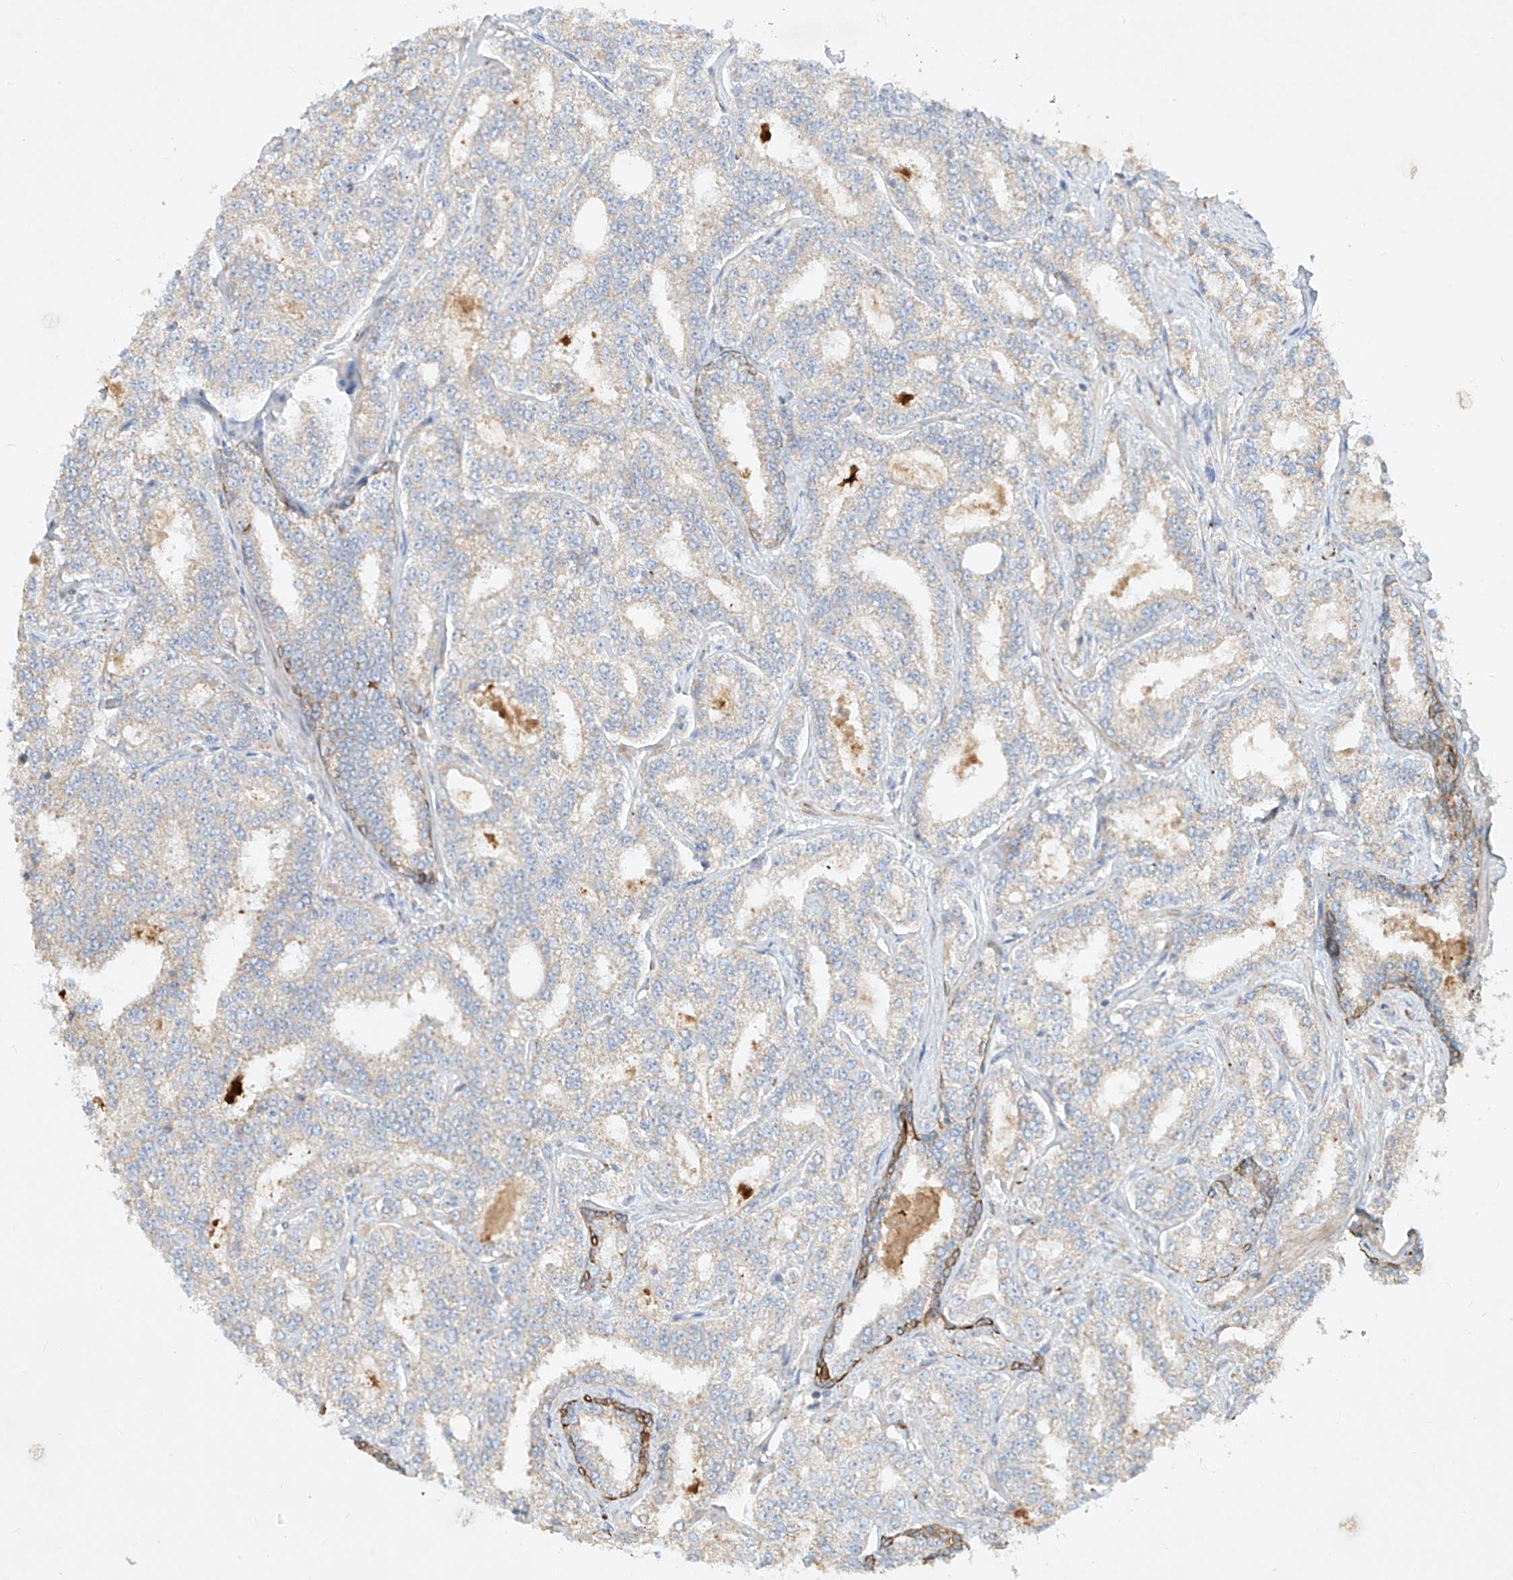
{"staining": {"intensity": "negative", "quantity": "none", "location": "none"}, "tissue": "prostate cancer", "cell_type": "Tumor cells", "image_type": "cancer", "snomed": [{"axis": "morphology", "description": "Normal tissue, NOS"}, {"axis": "morphology", "description": "Adenocarcinoma, High grade"}, {"axis": "topography", "description": "Prostate"}], "caption": "IHC micrograph of neoplastic tissue: human prostate adenocarcinoma (high-grade) stained with DAB (3,3'-diaminobenzidine) shows no significant protein positivity in tumor cells.", "gene": "KPNA7", "patient": {"sex": "male", "age": 83}}